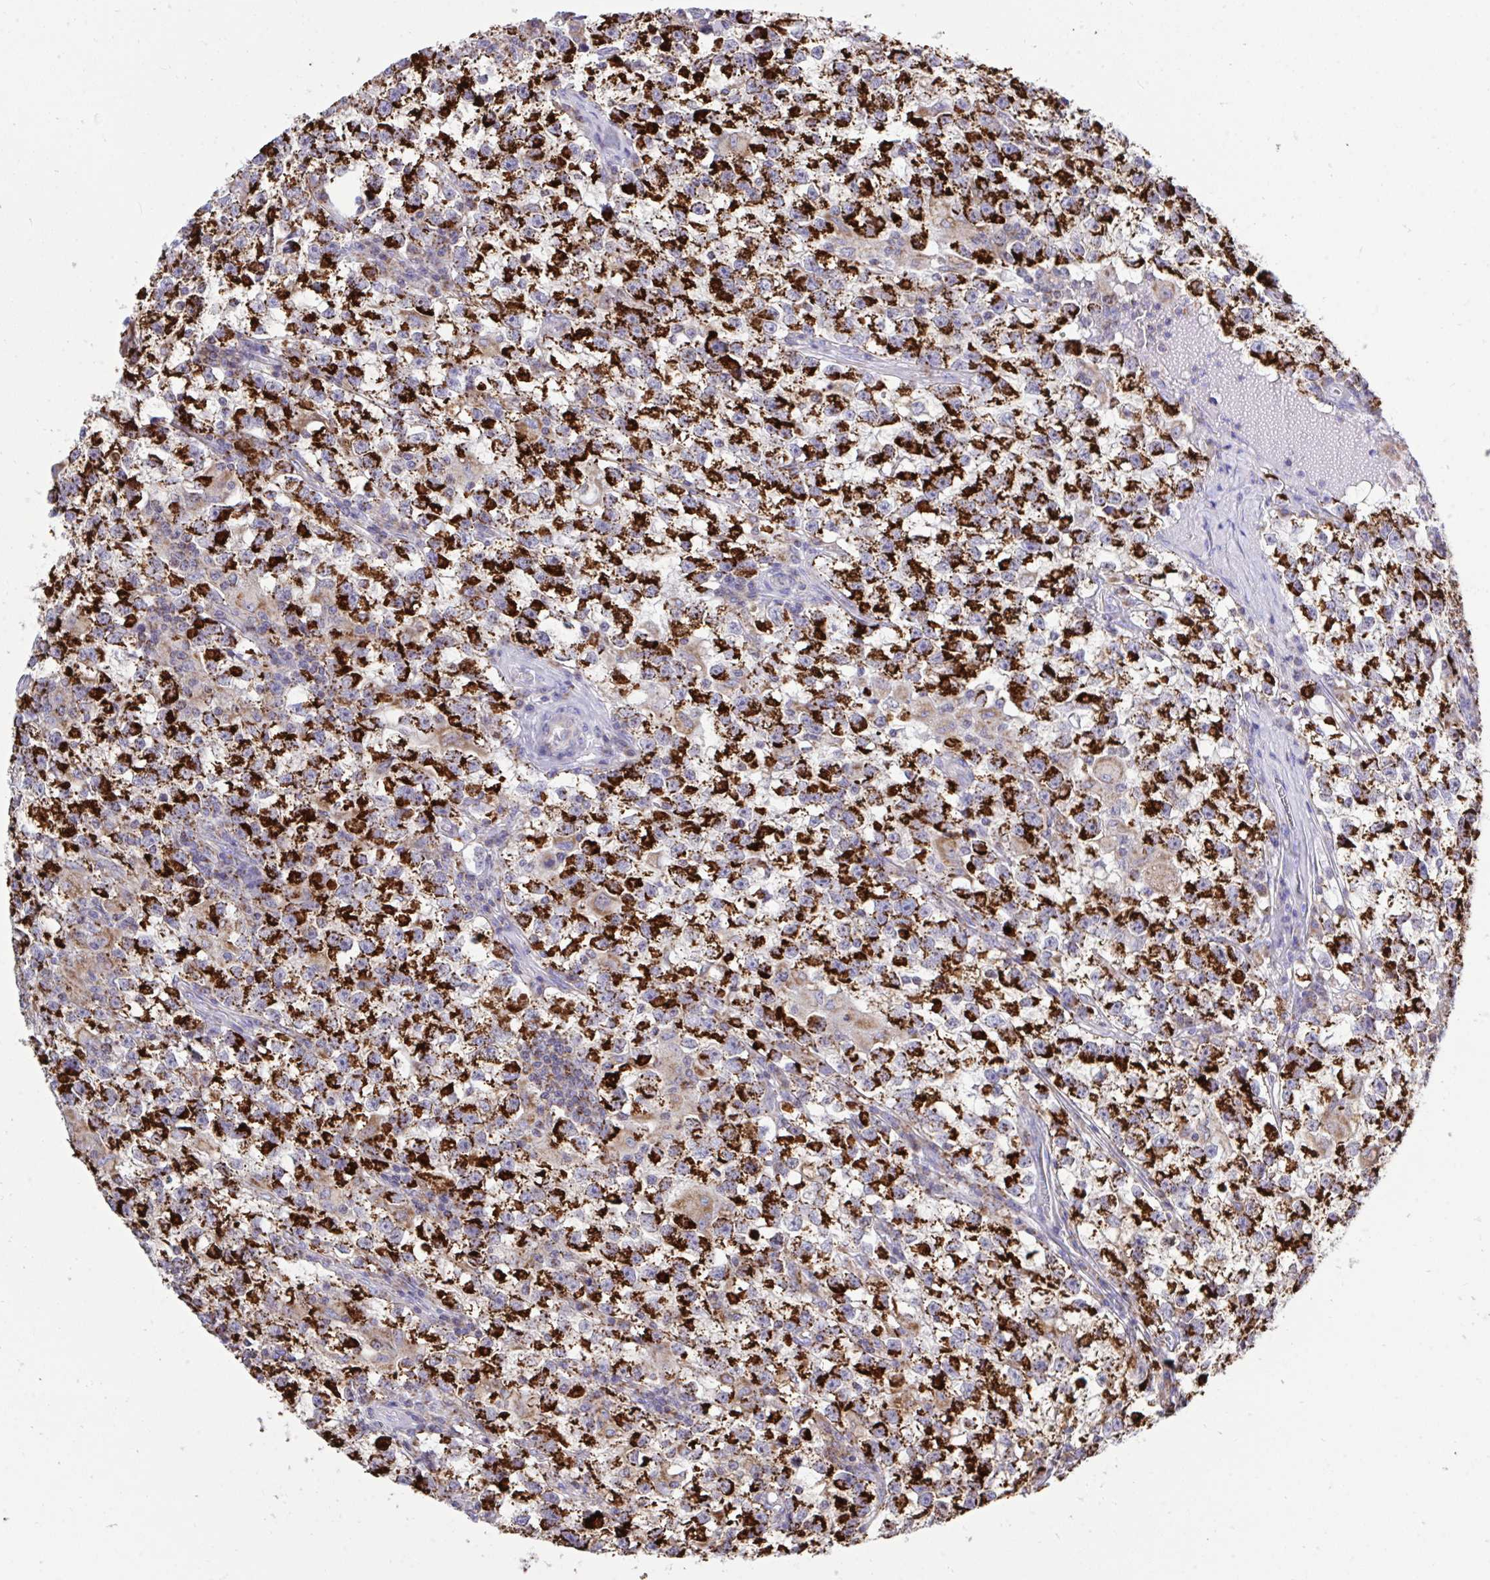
{"staining": {"intensity": "strong", "quantity": ">75%", "location": "cytoplasmic/membranous"}, "tissue": "testis cancer", "cell_type": "Tumor cells", "image_type": "cancer", "snomed": [{"axis": "morphology", "description": "Seminoma, NOS"}, {"axis": "topography", "description": "Testis"}], "caption": "Human testis seminoma stained with a brown dye demonstrates strong cytoplasmic/membranous positive expression in about >75% of tumor cells.", "gene": "HSPE1", "patient": {"sex": "male", "age": 31}}